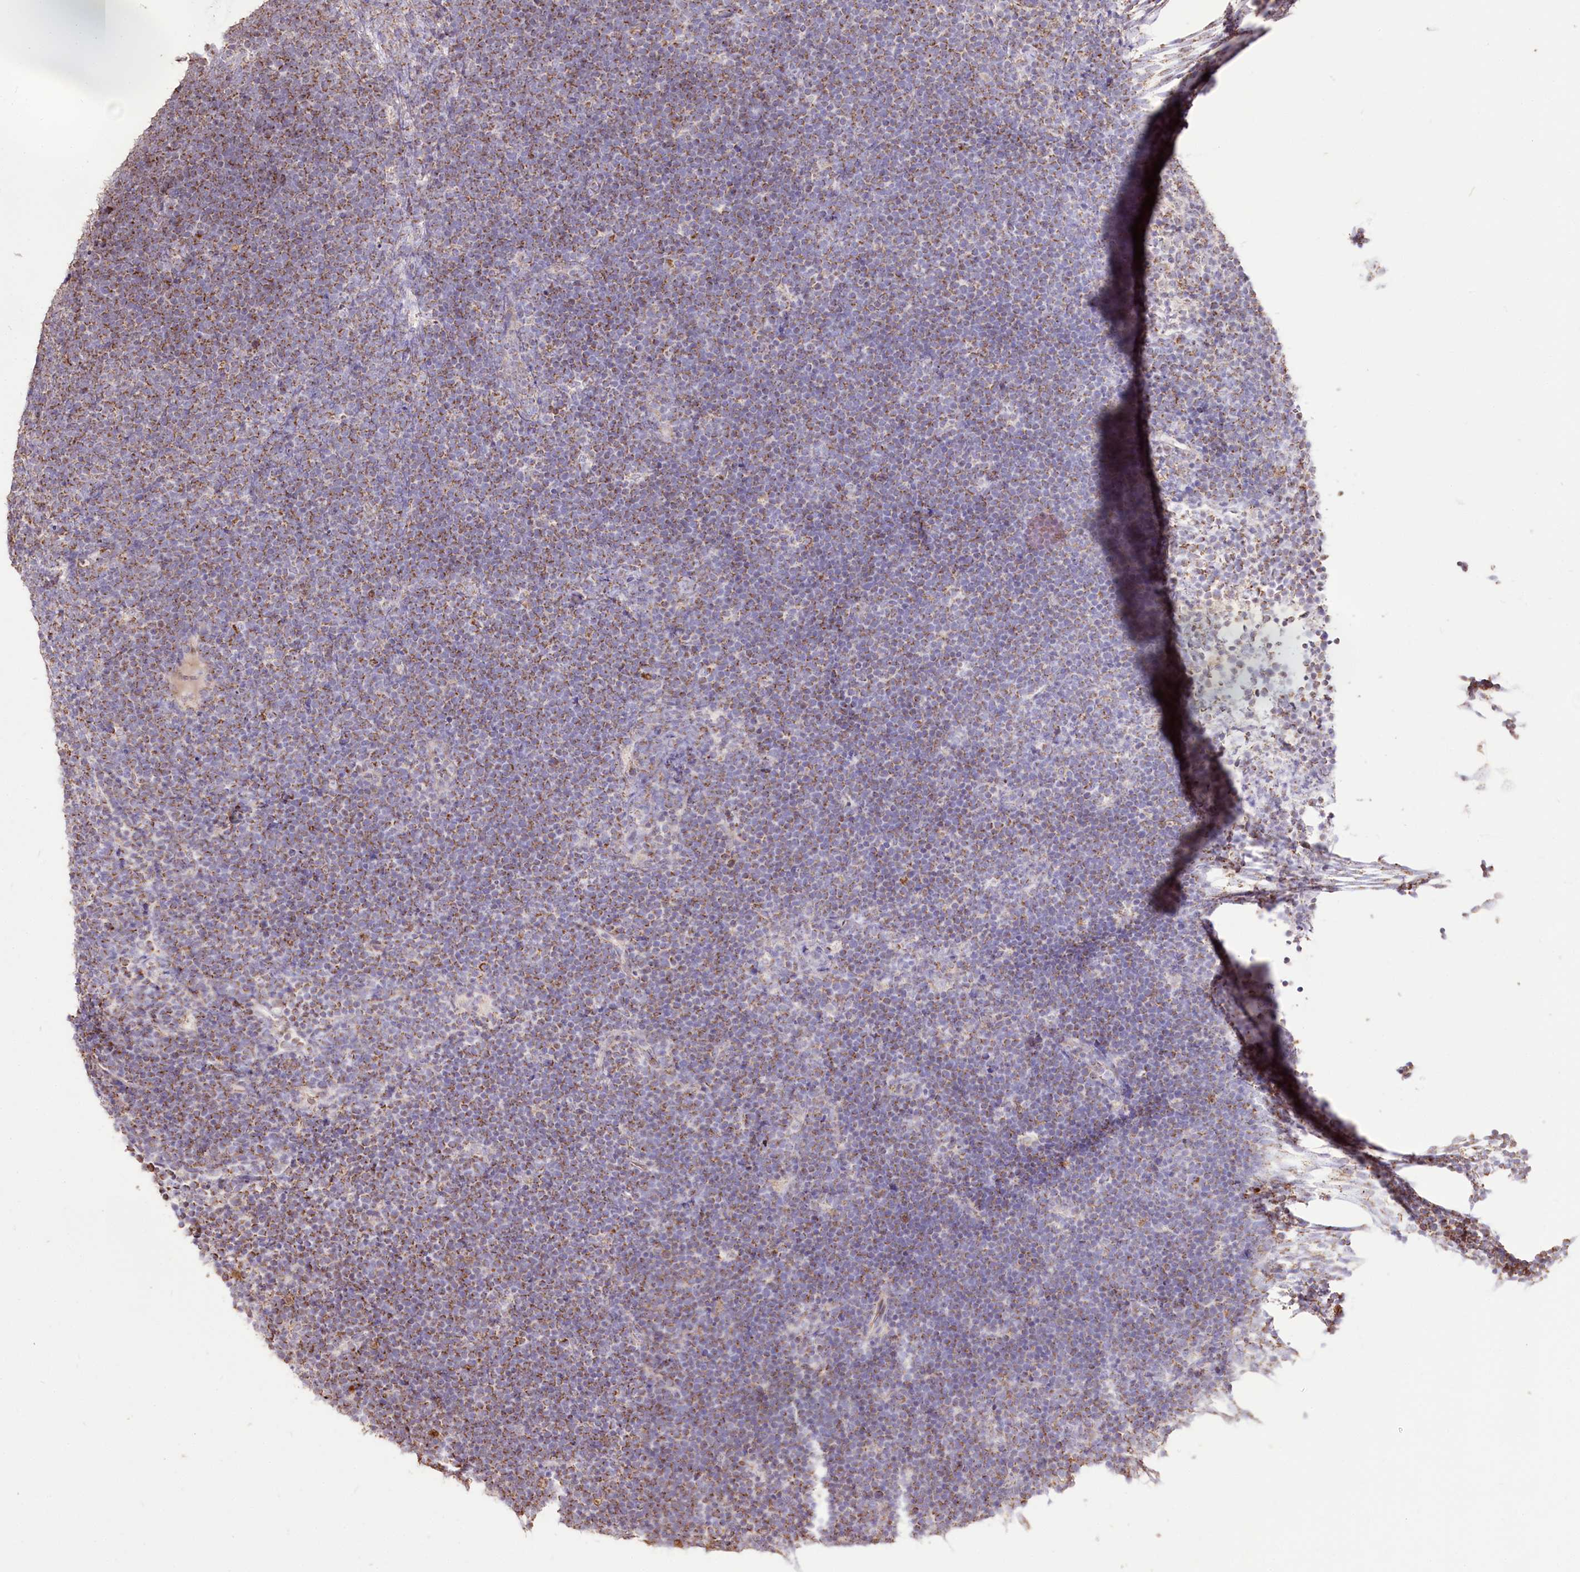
{"staining": {"intensity": "moderate", "quantity": ">75%", "location": "cytoplasmic/membranous"}, "tissue": "lymphoma", "cell_type": "Tumor cells", "image_type": "cancer", "snomed": [{"axis": "morphology", "description": "Malignant lymphoma, non-Hodgkin's type, High grade"}, {"axis": "topography", "description": "Lymph node"}], "caption": "Malignant lymphoma, non-Hodgkin's type (high-grade) stained with a brown dye reveals moderate cytoplasmic/membranous positive positivity in approximately >75% of tumor cells.", "gene": "CARD19", "patient": {"sex": "male", "age": 13}}